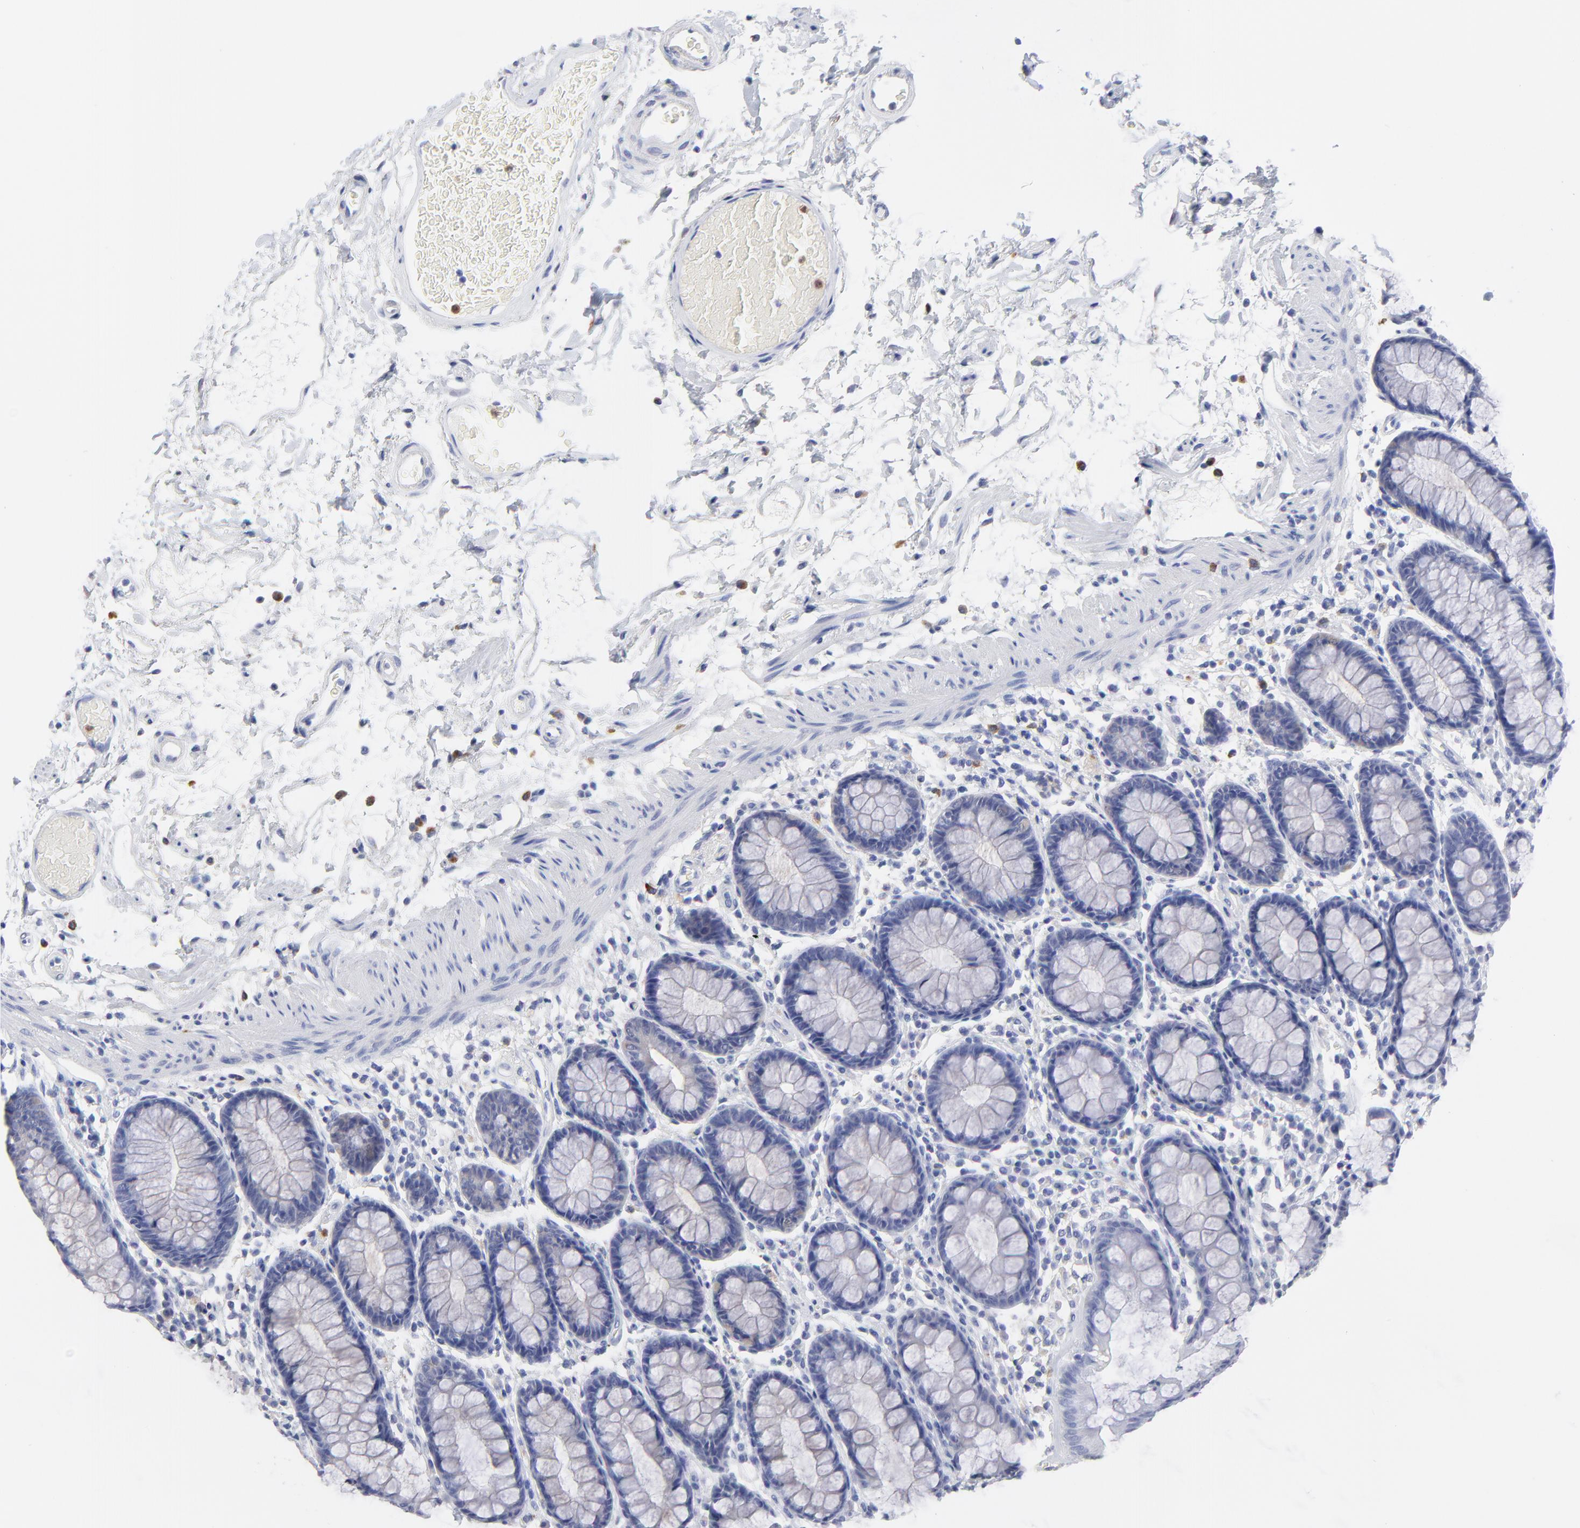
{"staining": {"intensity": "negative", "quantity": "none", "location": "none"}, "tissue": "rectum", "cell_type": "Glandular cells", "image_type": "normal", "snomed": [{"axis": "morphology", "description": "Normal tissue, NOS"}, {"axis": "topography", "description": "Rectum"}], "caption": "The micrograph exhibits no staining of glandular cells in normal rectum.", "gene": "SMARCA1", "patient": {"sex": "male", "age": 92}}